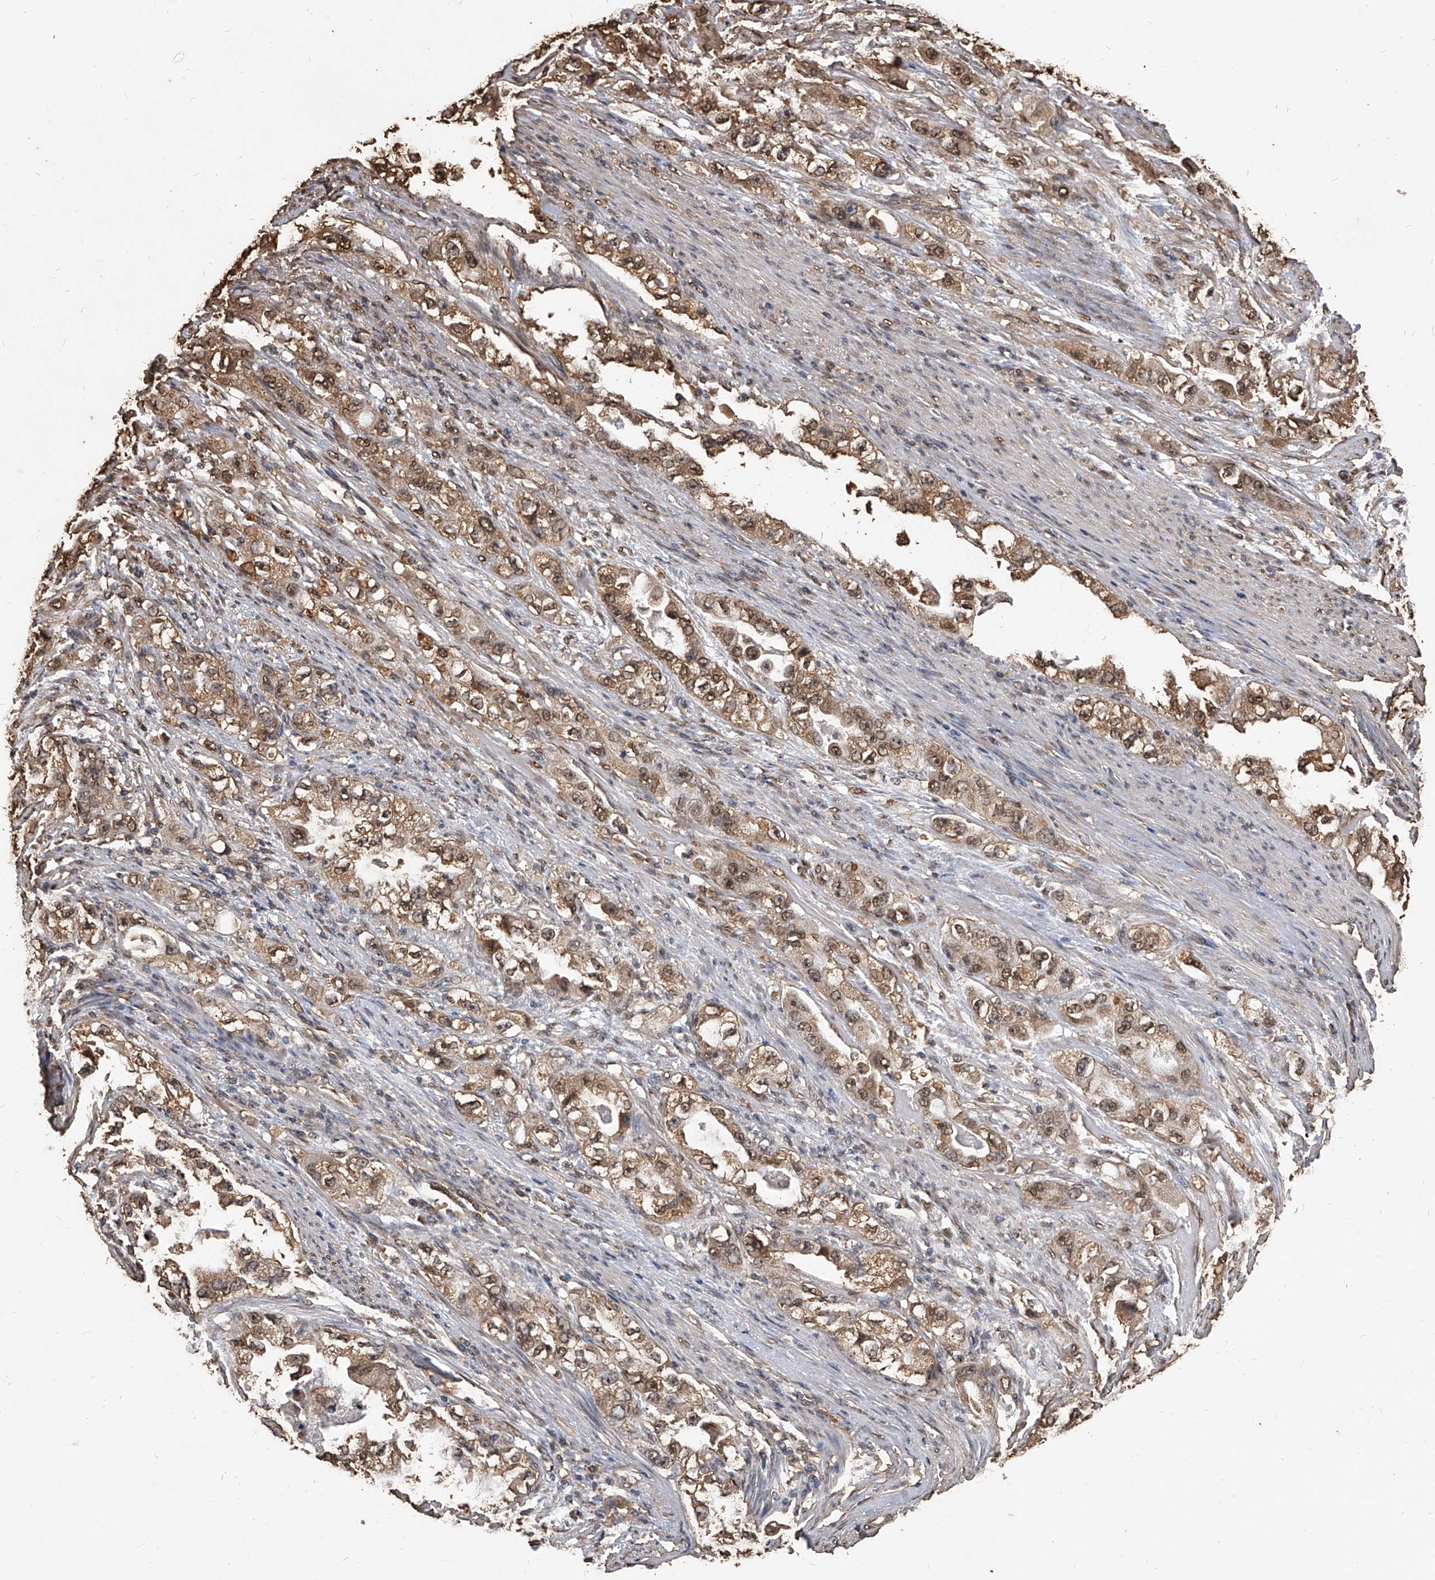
{"staining": {"intensity": "moderate", "quantity": ">75%", "location": "cytoplasmic/membranous,nuclear"}, "tissue": "stomach cancer", "cell_type": "Tumor cells", "image_type": "cancer", "snomed": [{"axis": "morphology", "description": "Adenocarcinoma, NOS"}, {"axis": "topography", "description": "Stomach, lower"}], "caption": "High-magnification brightfield microscopy of stomach adenocarcinoma stained with DAB (3,3'-diaminobenzidine) (brown) and counterstained with hematoxylin (blue). tumor cells exhibit moderate cytoplasmic/membranous and nuclear expression is seen in approximately>75% of cells. (Brightfield microscopy of DAB IHC at high magnification).", "gene": "FBXL4", "patient": {"sex": "female", "age": 93}}